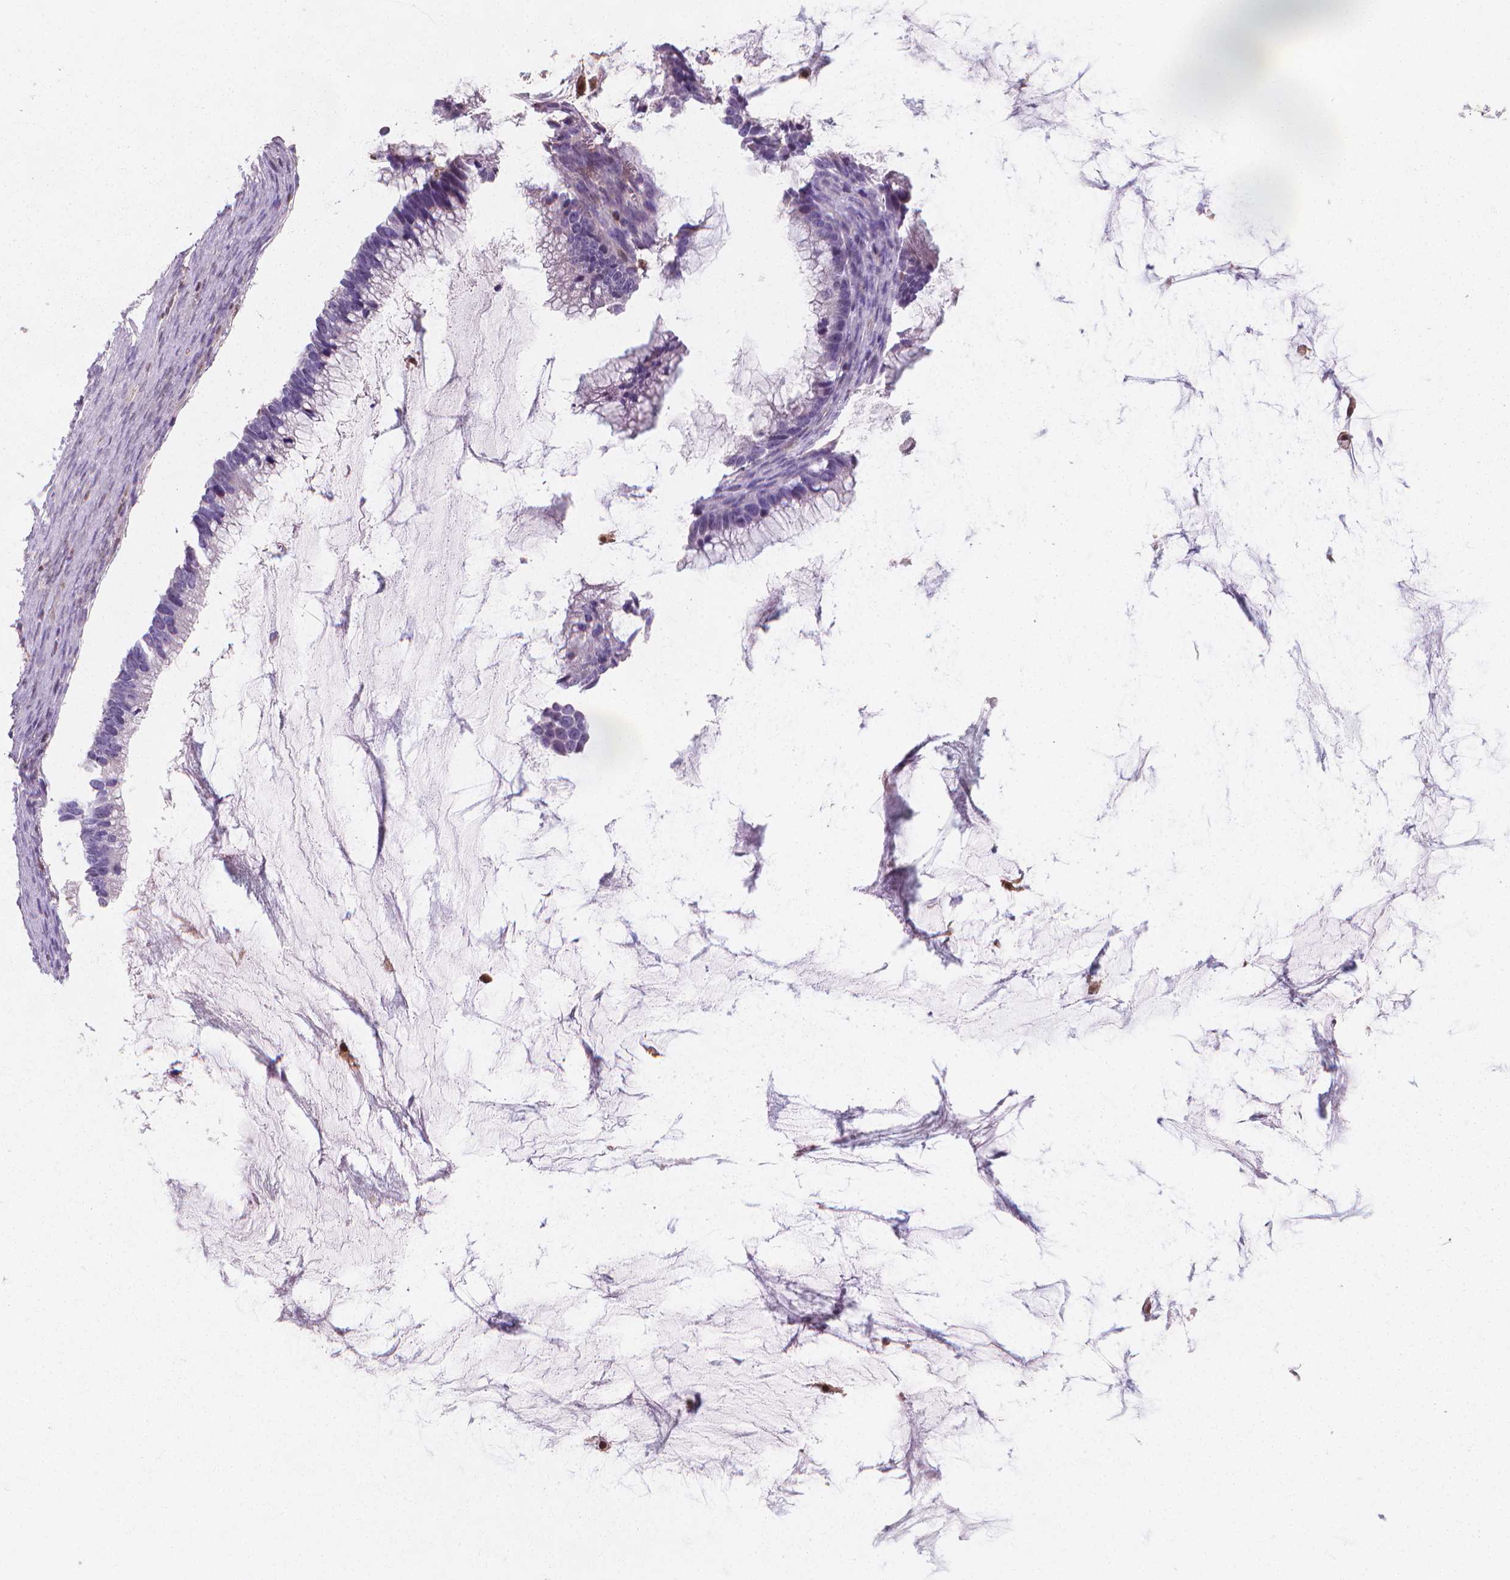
{"staining": {"intensity": "negative", "quantity": "none", "location": "none"}, "tissue": "ovarian cancer", "cell_type": "Tumor cells", "image_type": "cancer", "snomed": [{"axis": "morphology", "description": "Cystadenocarcinoma, mucinous, NOS"}, {"axis": "topography", "description": "Ovary"}], "caption": "An IHC image of ovarian mucinous cystadenocarcinoma is shown. There is no staining in tumor cells of ovarian mucinous cystadenocarcinoma.", "gene": "TNFAIP2", "patient": {"sex": "female", "age": 38}}